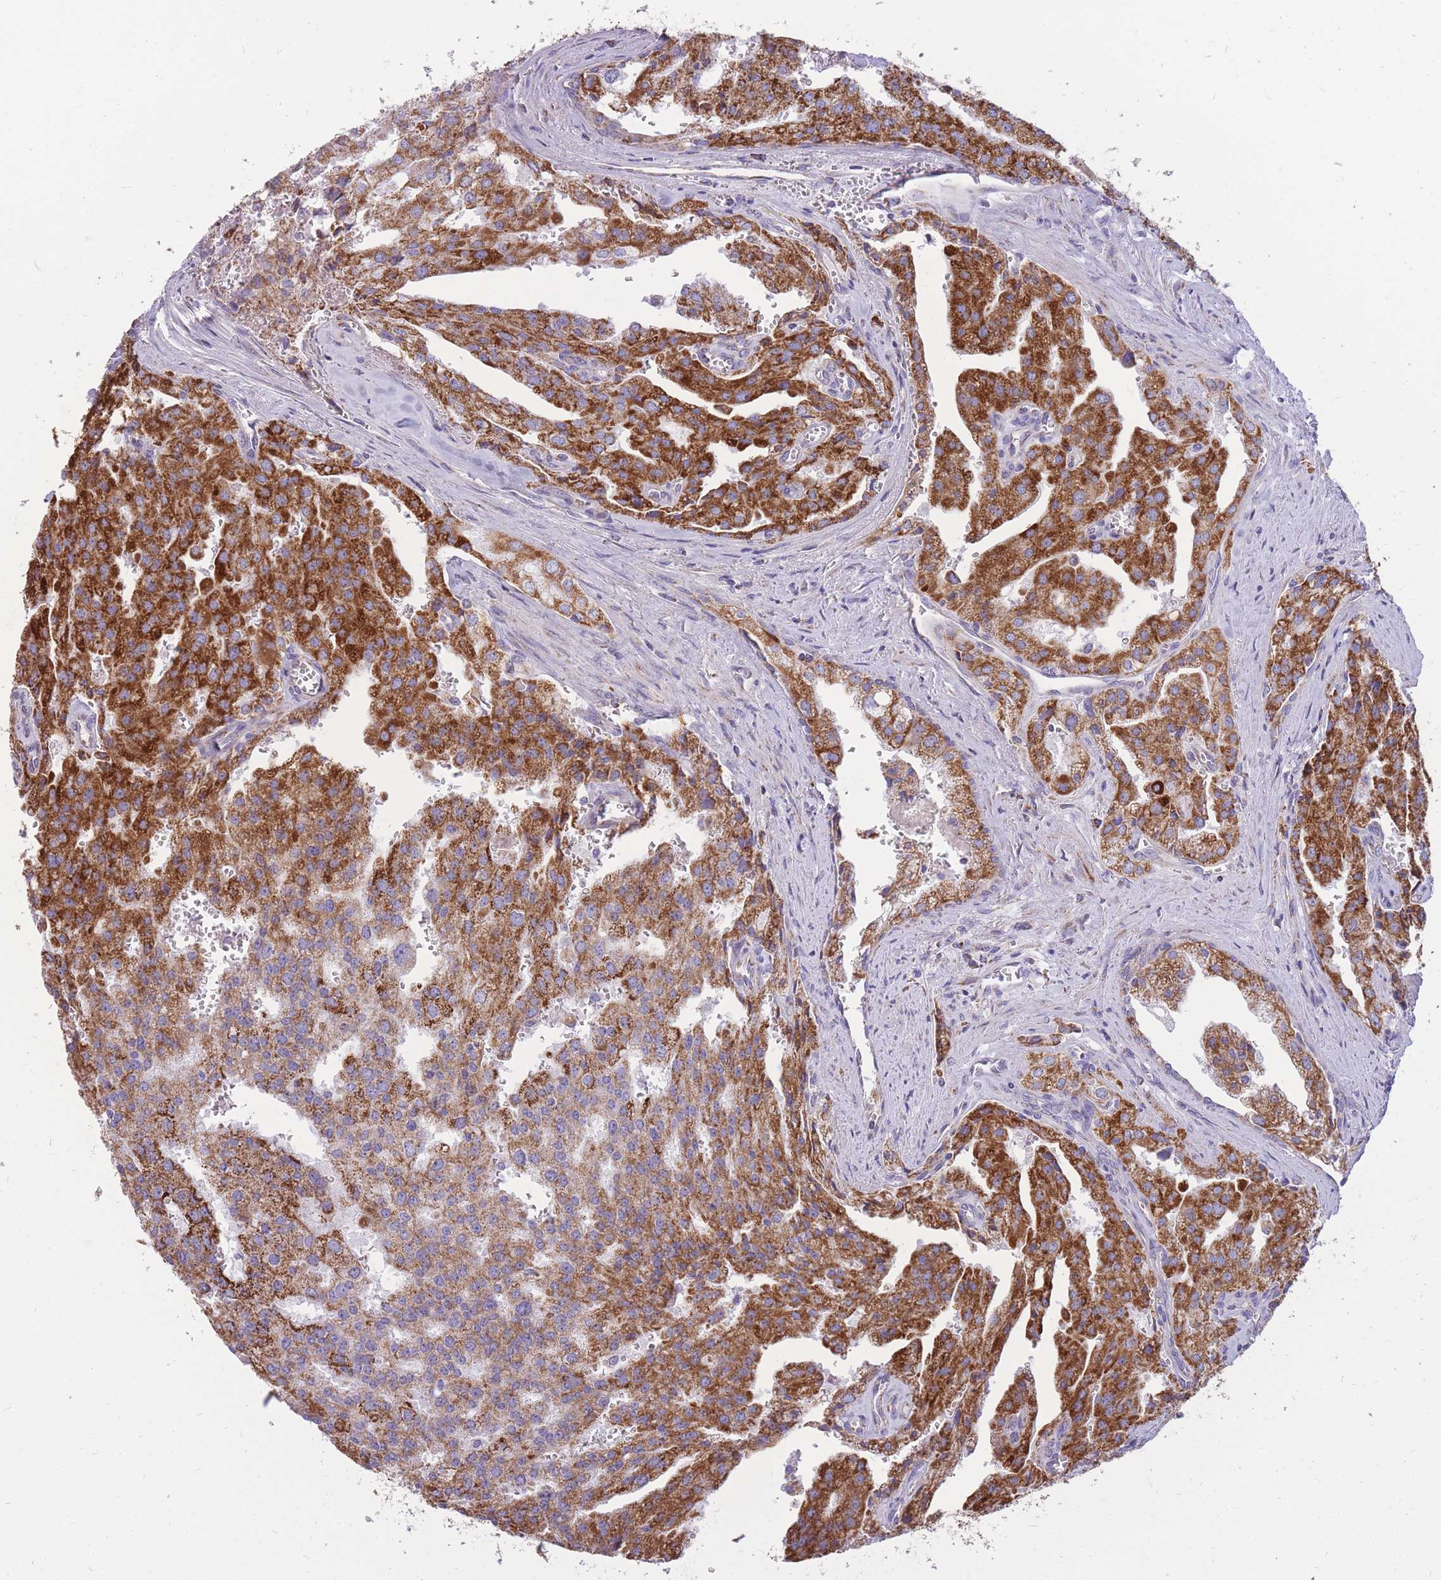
{"staining": {"intensity": "strong", "quantity": ">75%", "location": "cytoplasmic/membranous"}, "tissue": "prostate cancer", "cell_type": "Tumor cells", "image_type": "cancer", "snomed": [{"axis": "morphology", "description": "Adenocarcinoma, High grade"}, {"axis": "topography", "description": "Prostate"}], "caption": "This photomicrograph shows prostate adenocarcinoma (high-grade) stained with immunohistochemistry to label a protein in brown. The cytoplasmic/membranous of tumor cells show strong positivity for the protein. Nuclei are counter-stained blue.", "gene": "PCSK1", "patient": {"sex": "male", "age": 68}}